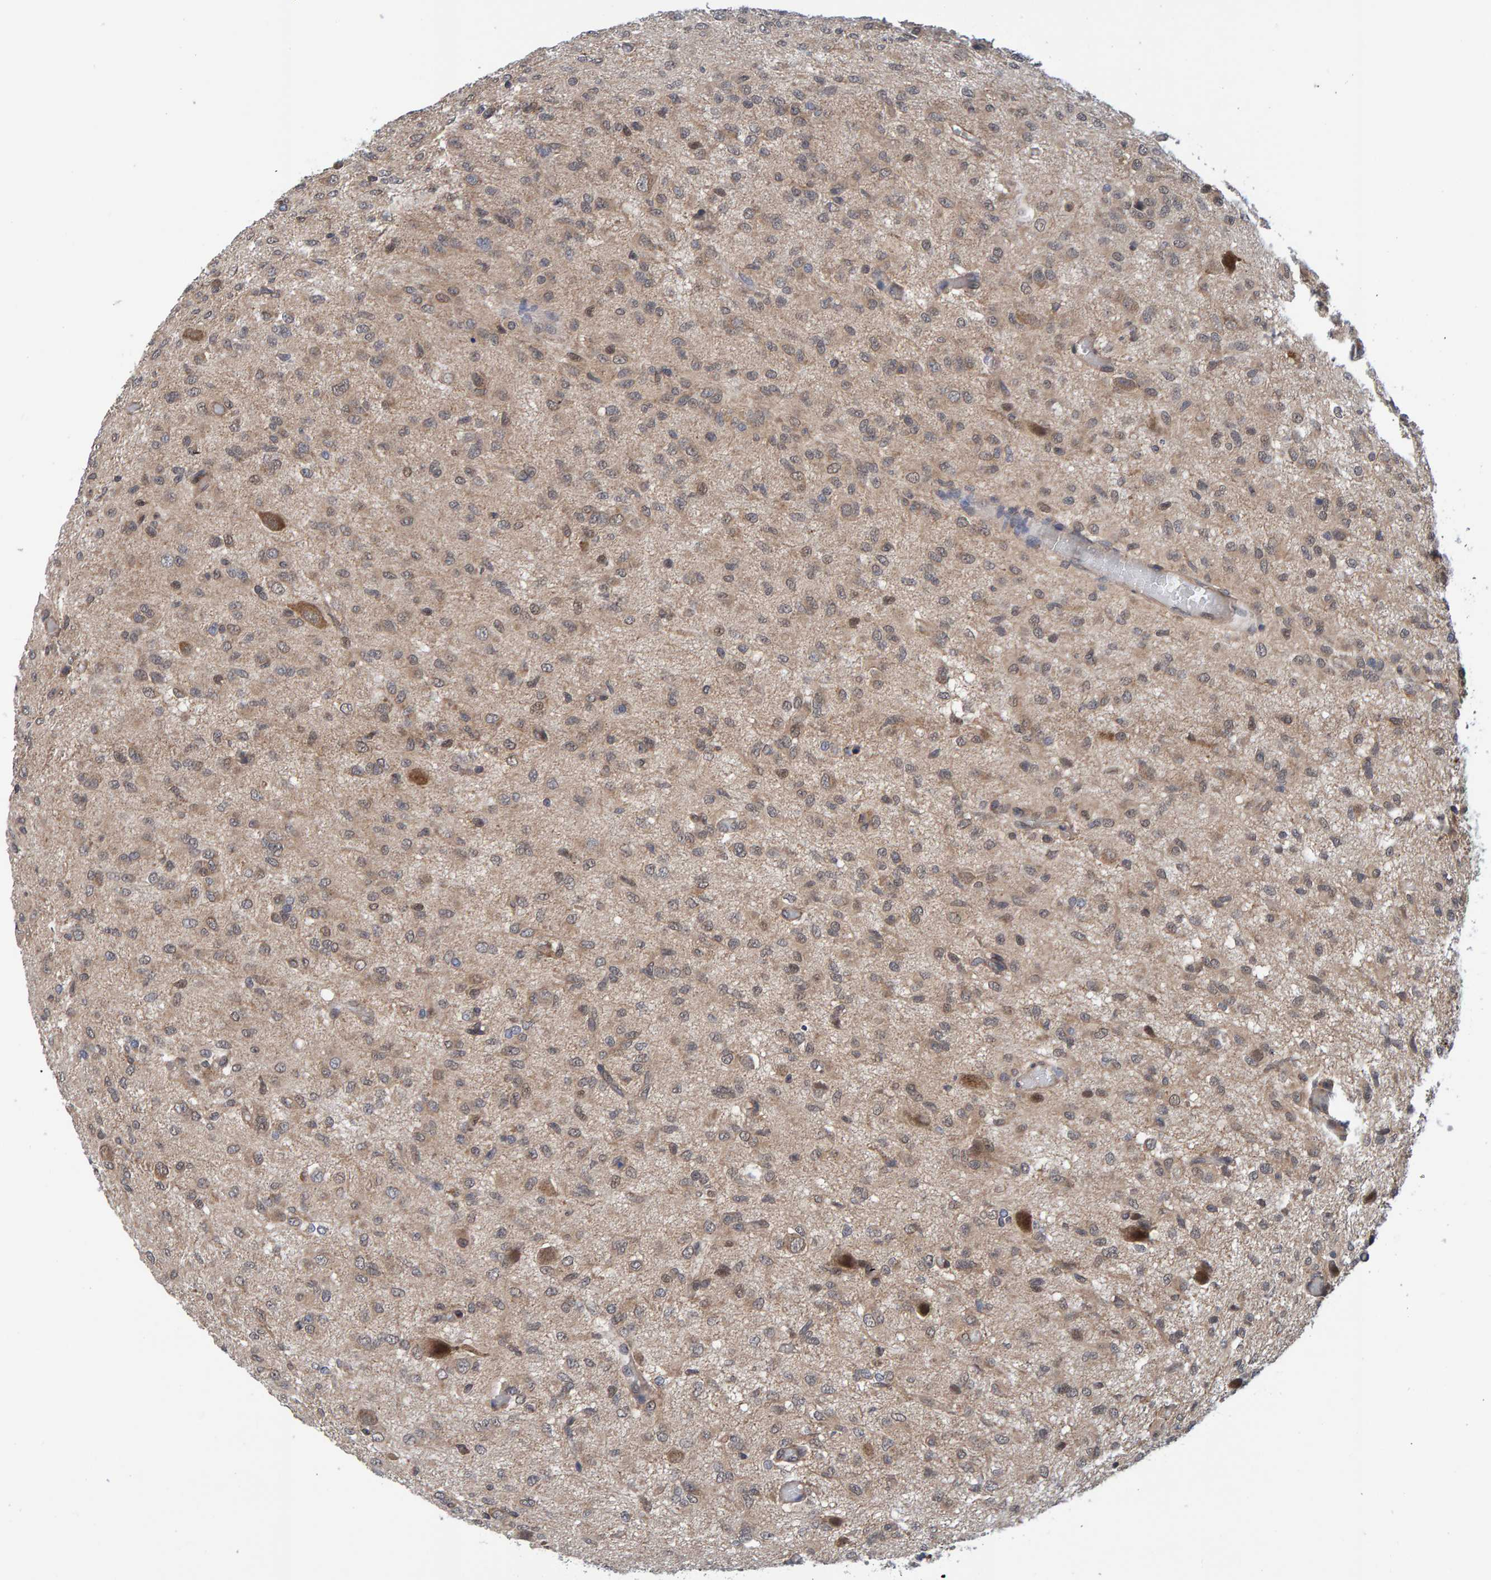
{"staining": {"intensity": "weak", "quantity": "25%-75%", "location": "cytoplasmic/membranous"}, "tissue": "glioma", "cell_type": "Tumor cells", "image_type": "cancer", "snomed": [{"axis": "morphology", "description": "Glioma, malignant, High grade"}, {"axis": "topography", "description": "Brain"}], "caption": "The immunohistochemical stain labels weak cytoplasmic/membranous positivity in tumor cells of malignant high-grade glioma tissue.", "gene": "SCRN2", "patient": {"sex": "female", "age": 59}}